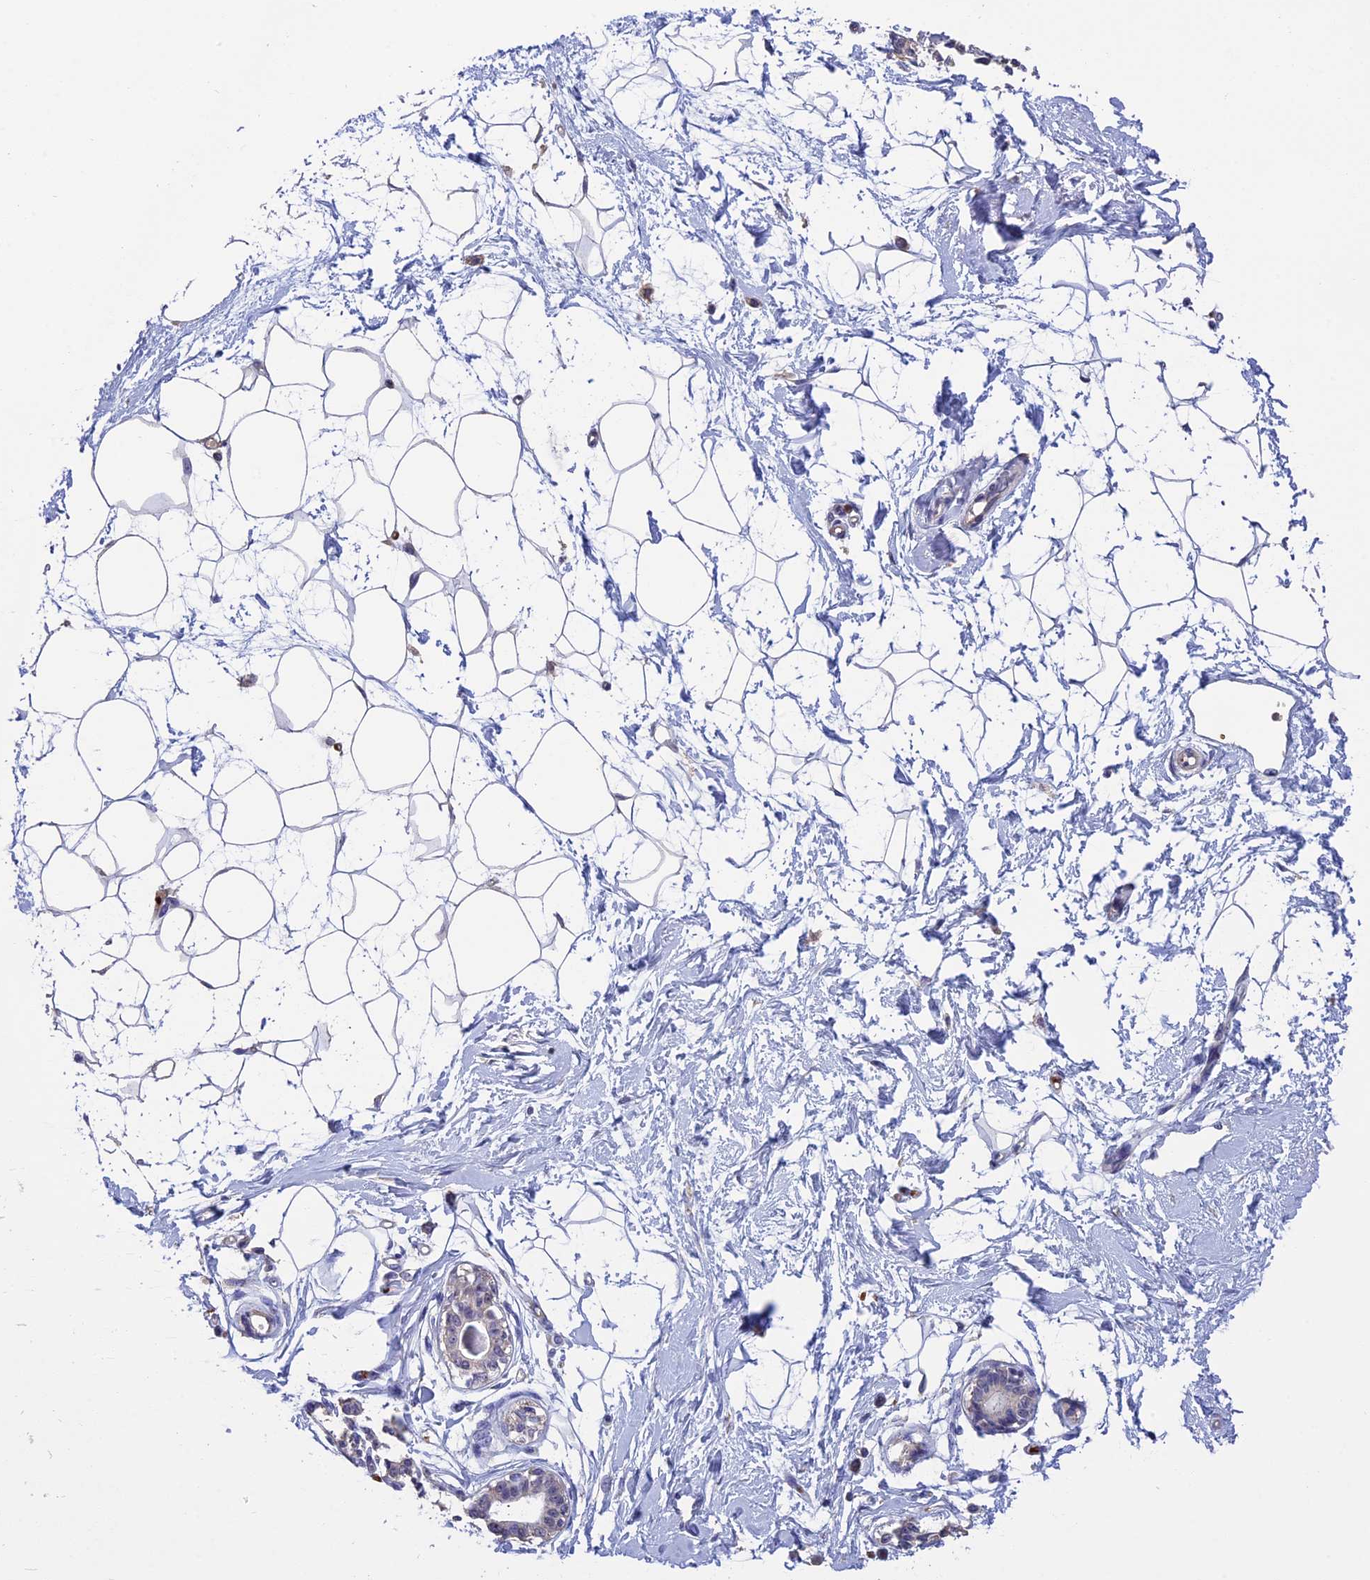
{"staining": {"intensity": "negative", "quantity": "none", "location": "none"}, "tissue": "breast", "cell_type": "Adipocytes", "image_type": "normal", "snomed": [{"axis": "morphology", "description": "Normal tissue, NOS"}, {"axis": "topography", "description": "Breast"}], "caption": "Adipocytes show no significant protein expression in normal breast. The staining was performed using DAB (3,3'-diaminobenzidine) to visualize the protein expression in brown, while the nuclei were stained in blue with hematoxylin (Magnification: 20x).", "gene": "KNOP1", "patient": {"sex": "female", "age": 45}}